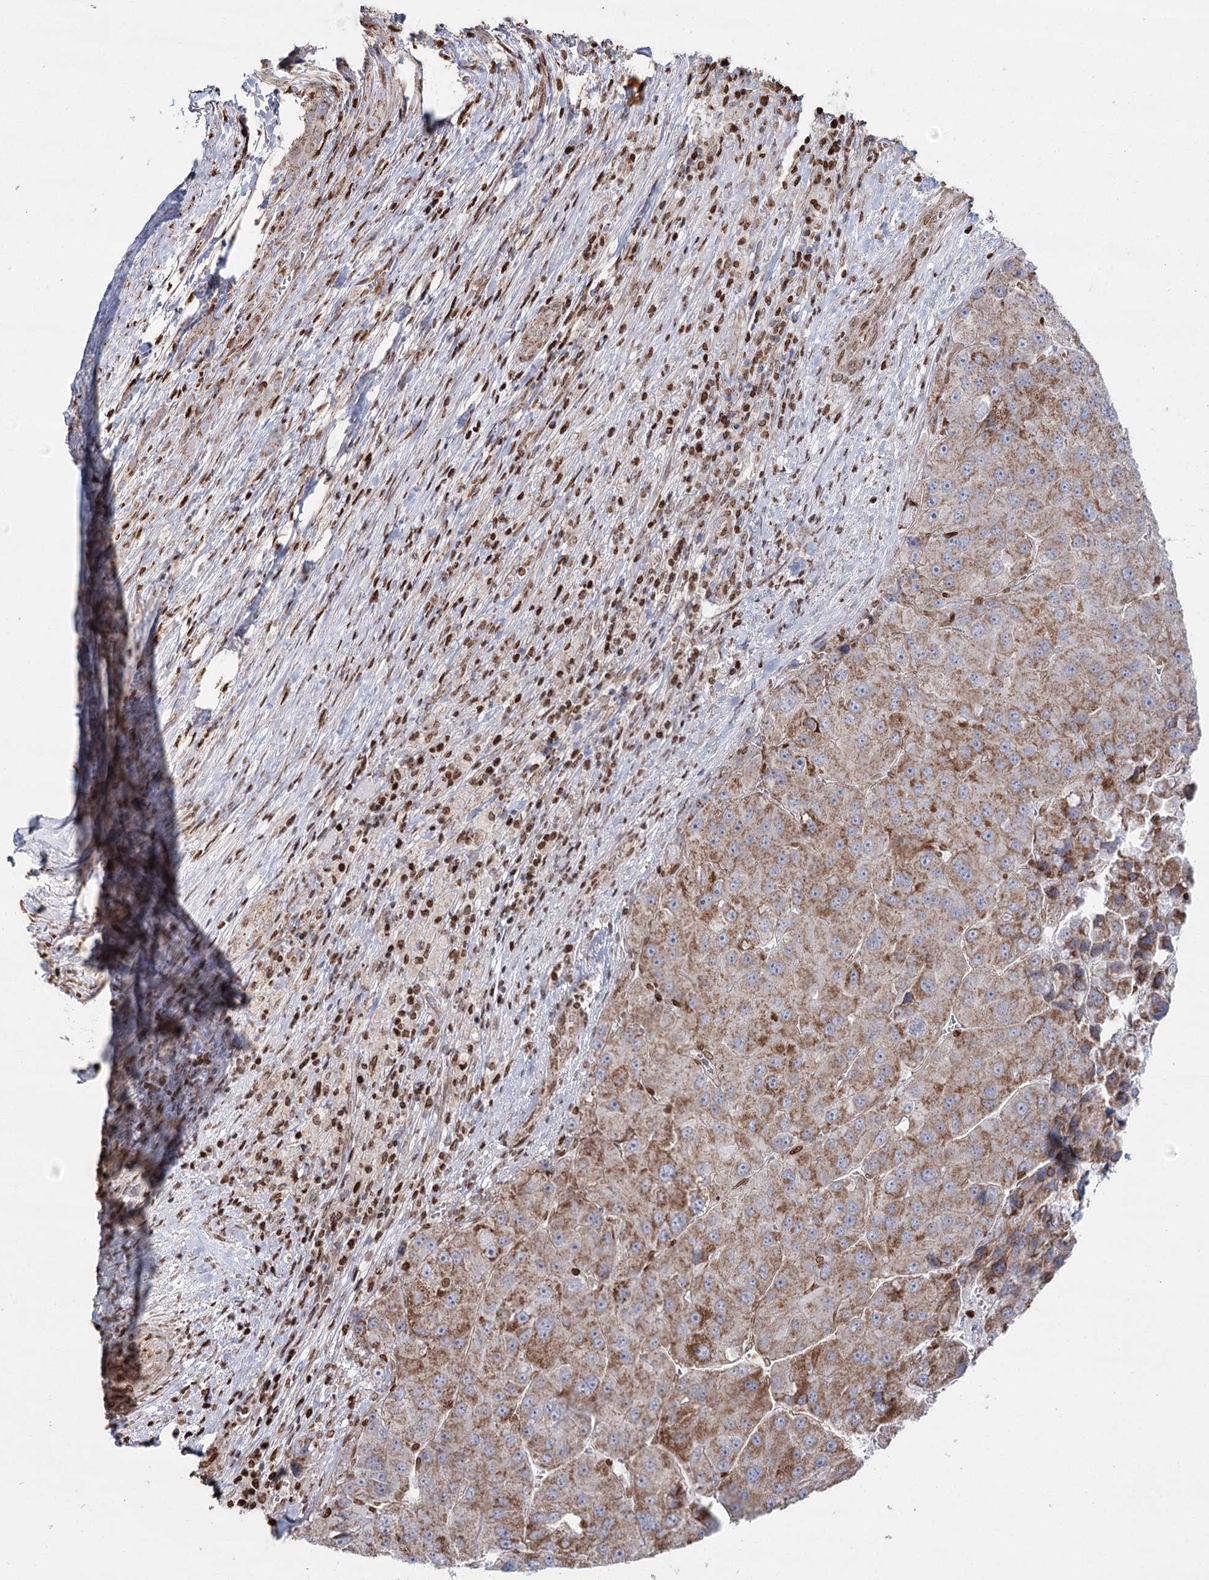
{"staining": {"intensity": "moderate", "quantity": ">75%", "location": "cytoplasmic/membranous"}, "tissue": "liver cancer", "cell_type": "Tumor cells", "image_type": "cancer", "snomed": [{"axis": "morphology", "description": "Carcinoma, Hepatocellular, NOS"}, {"axis": "topography", "description": "Liver"}], "caption": "The image shows a brown stain indicating the presence of a protein in the cytoplasmic/membranous of tumor cells in liver cancer (hepatocellular carcinoma).", "gene": "PDHX", "patient": {"sex": "female", "age": 73}}